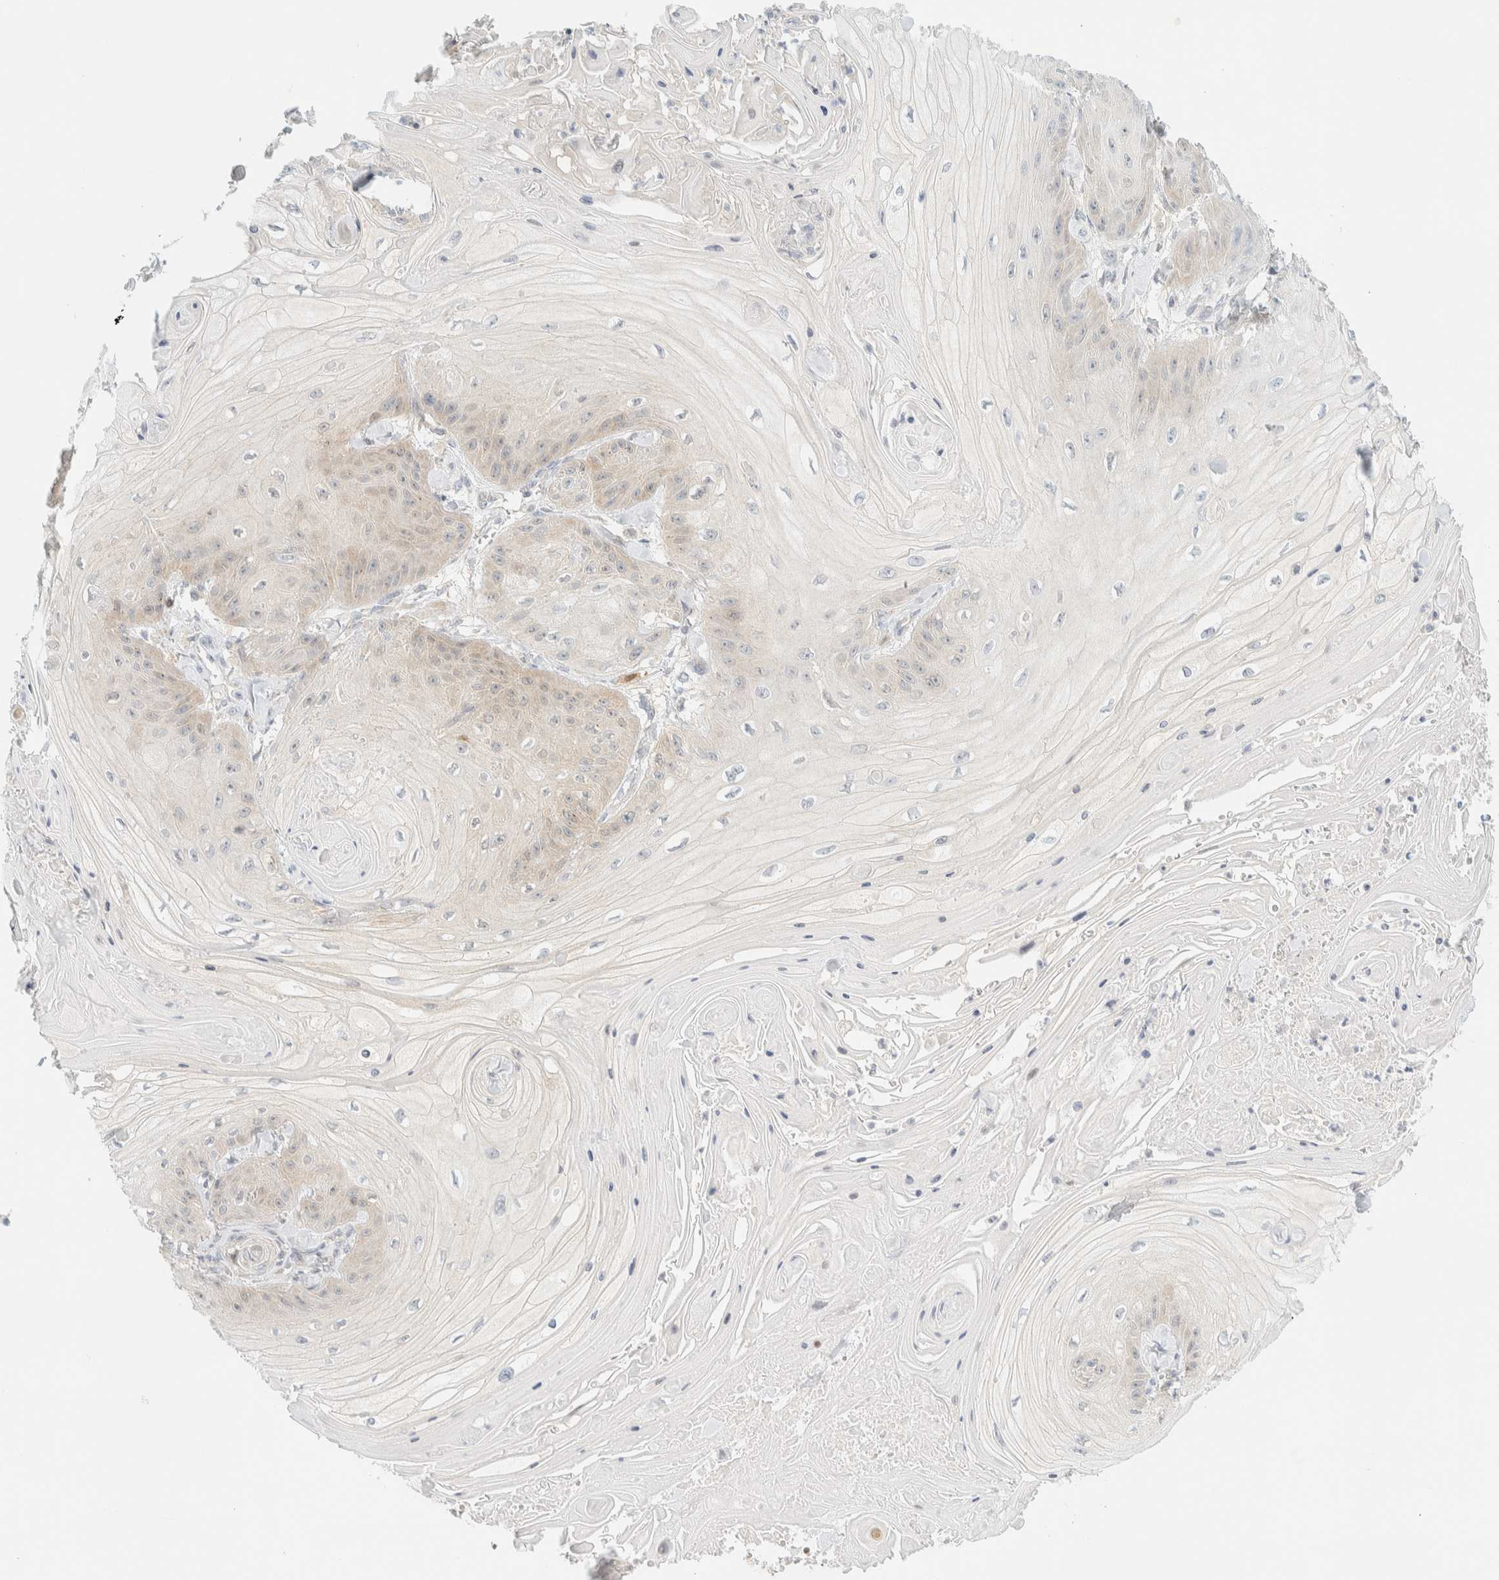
{"staining": {"intensity": "negative", "quantity": "none", "location": "none"}, "tissue": "skin cancer", "cell_type": "Tumor cells", "image_type": "cancer", "snomed": [{"axis": "morphology", "description": "Squamous cell carcinoma, NOS"}, {"axis": "topography", "description": "Skin"}], "caption": "IHC photomicrograph of neoplastic tissue: squamous cell carcinoma (skin) stained with DAB (3,3'-diaminobenzidine) exhibits no significant protein positivity in tumor cells.", "gene": "PCYT2", "patient": {"sex": "male", "age": 74}}